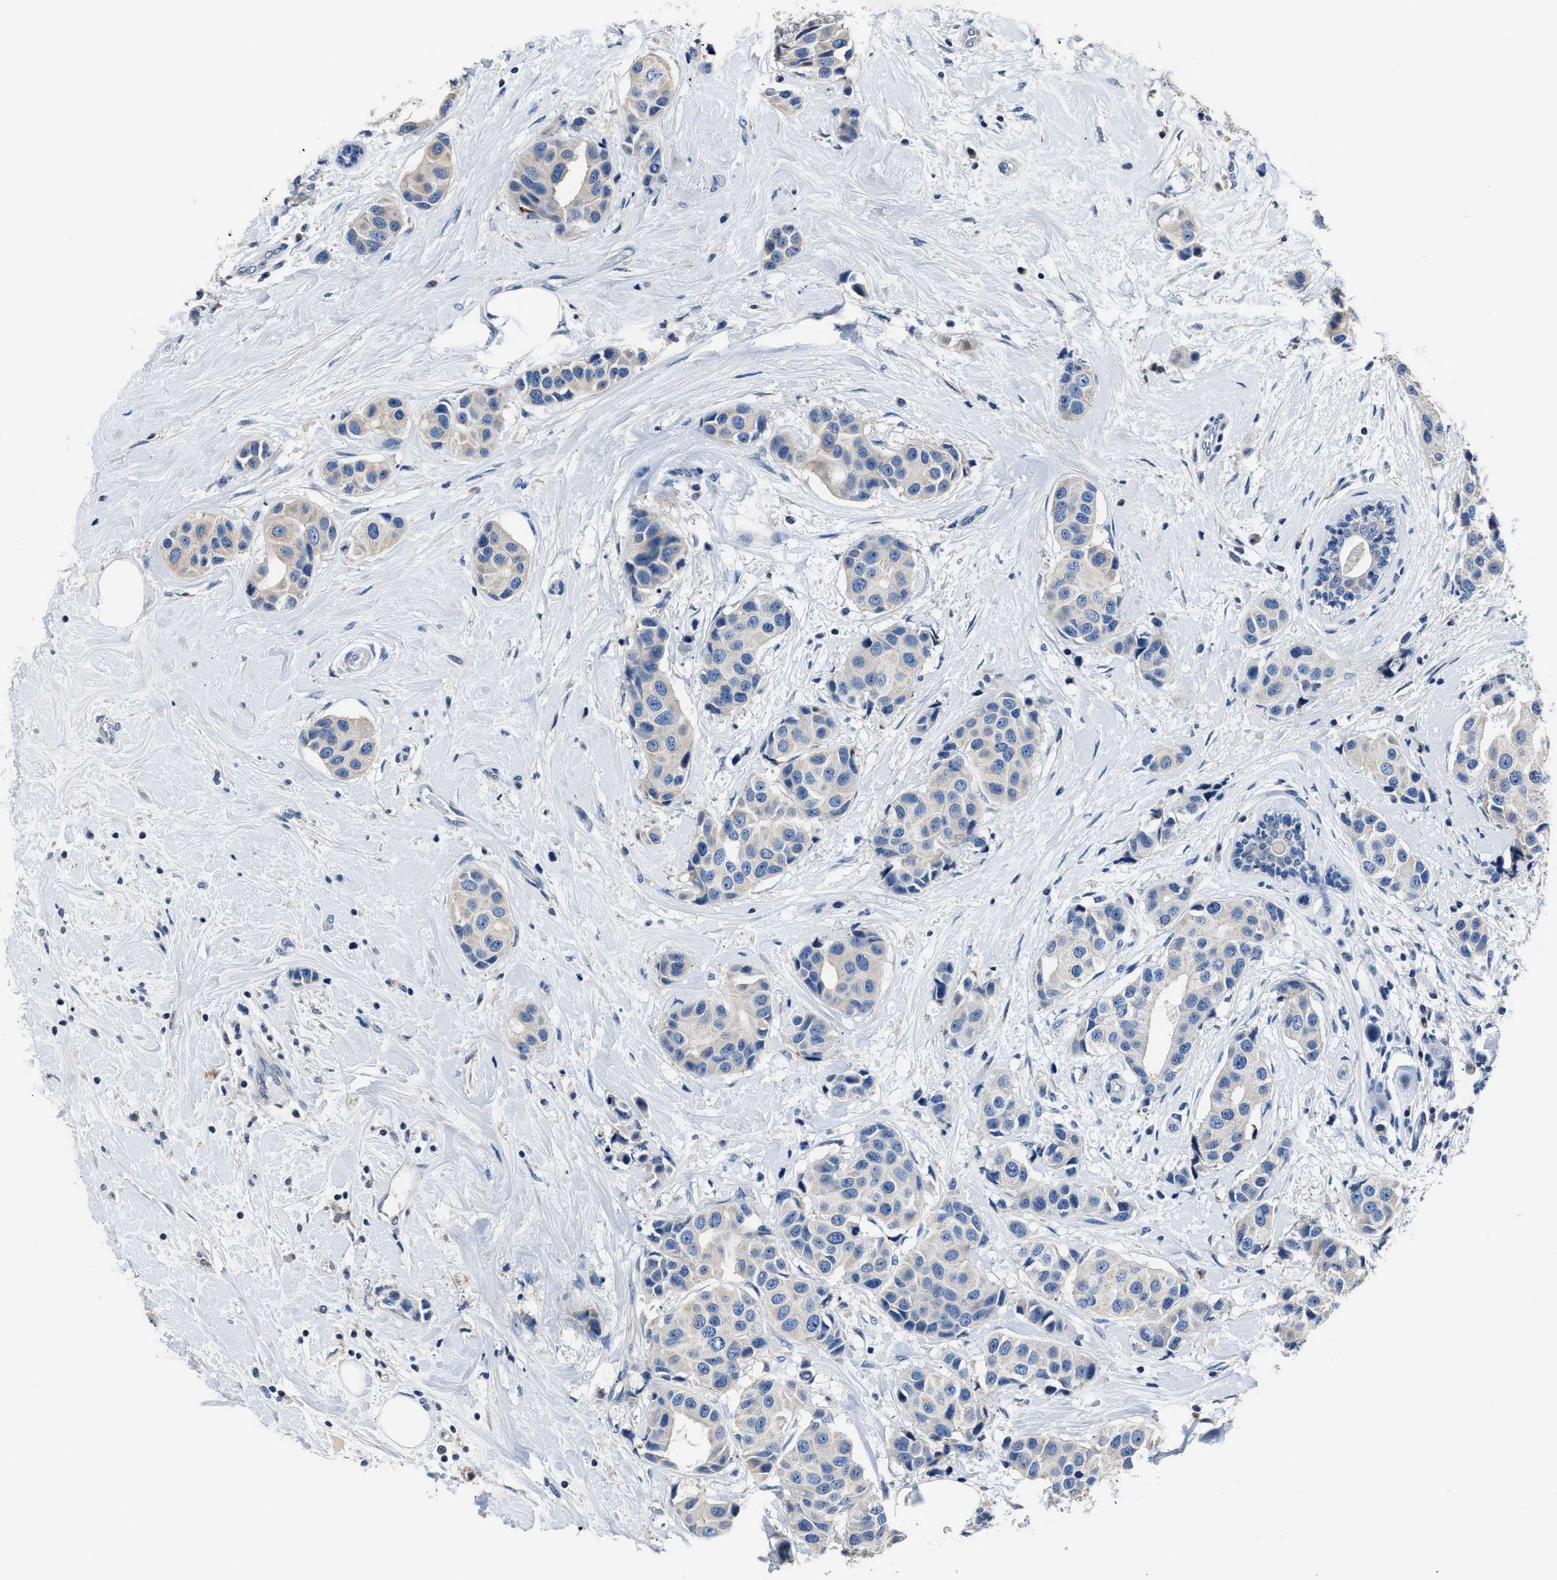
{"staining": {"intensity": "negative", "quantity": "none", "location": "none"}, "tissue": "breast cancer", "cell_type": "Tumor cells", "image_type": "cancer", "snomed": [{"axis": "morphology", "description": "Normal tissue, NOS"}, {"axis": "morphology", "description": "Duct carcinoma"}, {"axis": "topography", "description": "Breast"}], "caption": "Tumor cells are negative for protein expression in human breast cancer.", "gene": "DNAJC24", "patient": {"sex": "female", "age": 39}}